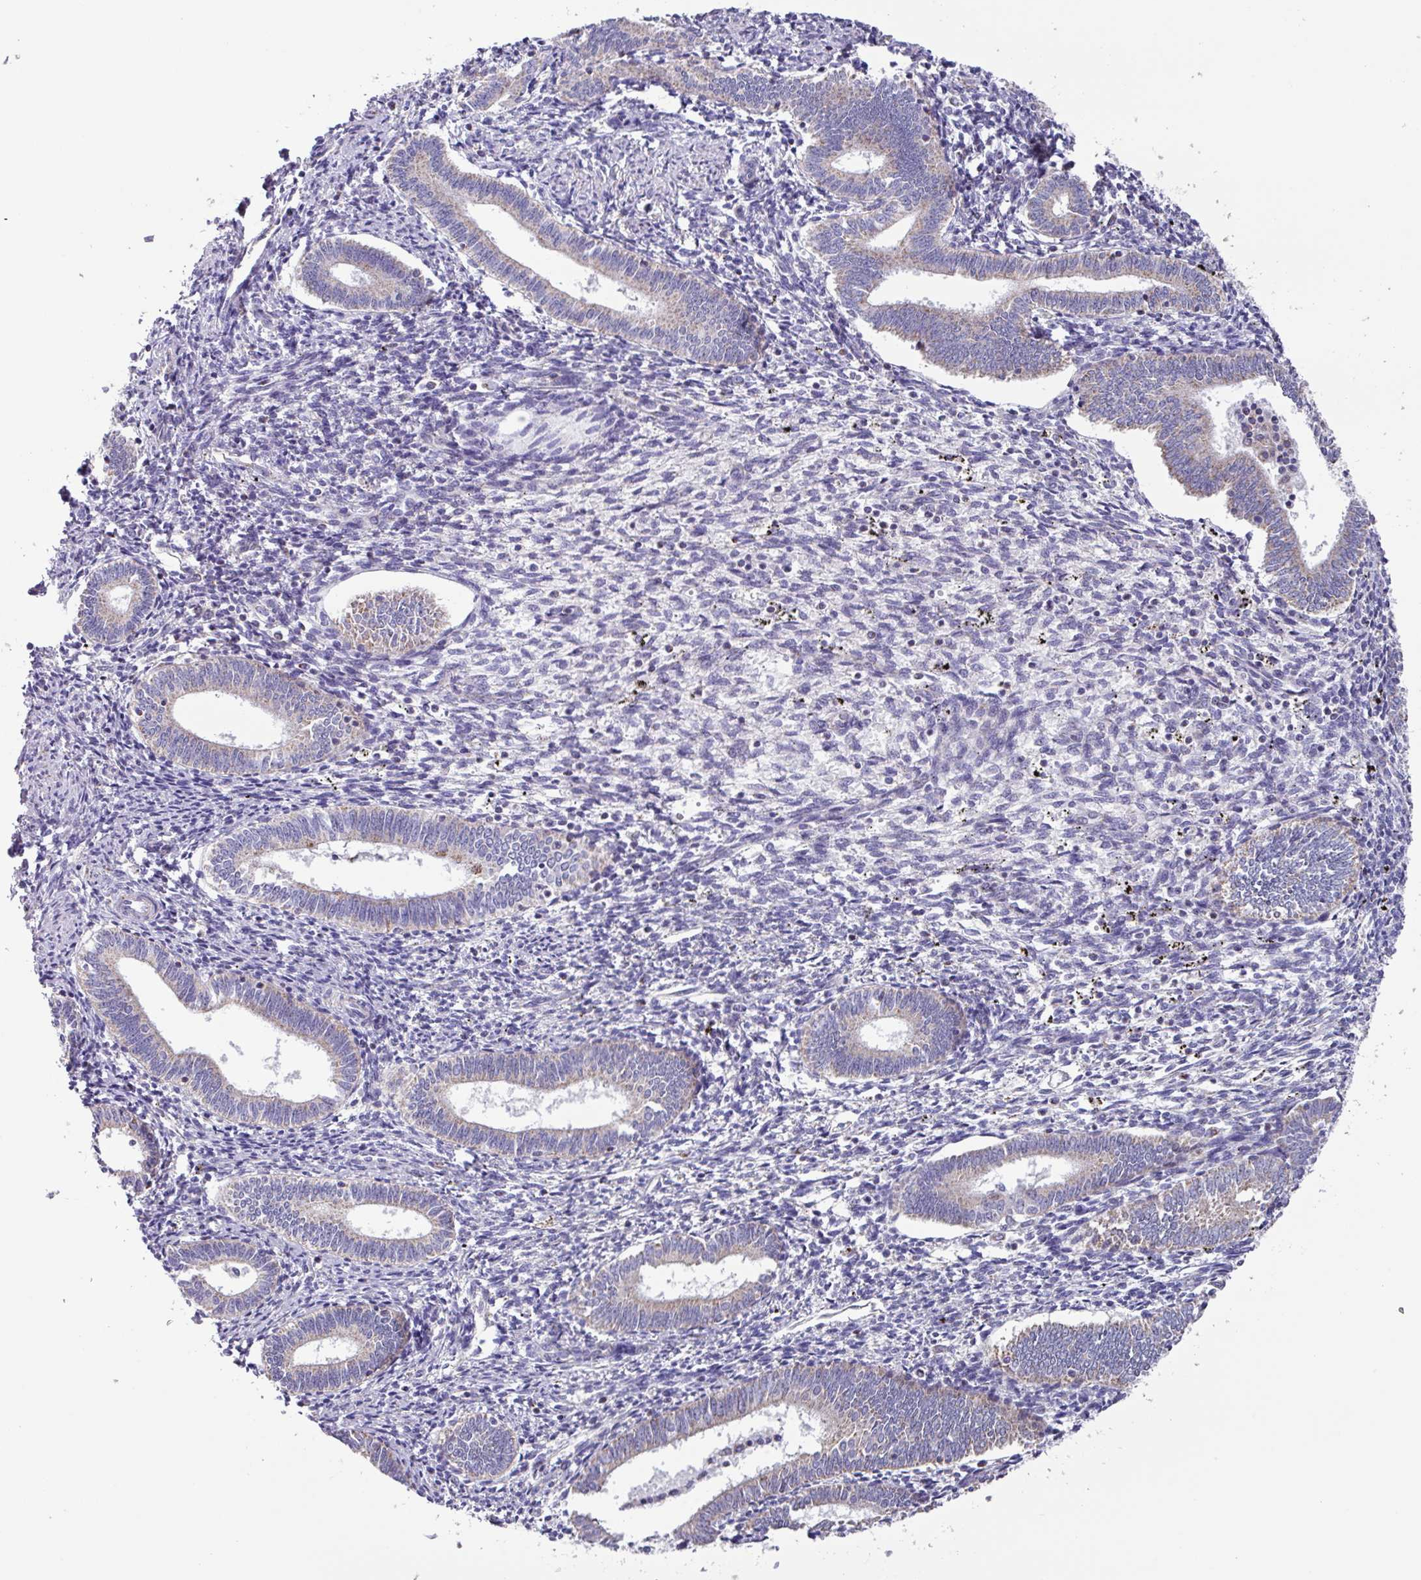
{"staining": {"intensity": "negative", "quantity": "none", "location": "none"}, "tissue": "endometrium", "cell_type": "Cells in endometrial stroma", "image_type": "normal", "snomed": [{"axis": "morphology", "description": "Normal tissue, NOS"}, {"axis": "topography", "description": "Endometrium"}], "caption": "A micrograph of endometrium stained for a protein shows no brown staining in cells in endometrial stroma.", "gene": "MT", "patient": {"sex": "female", "age": 41}}